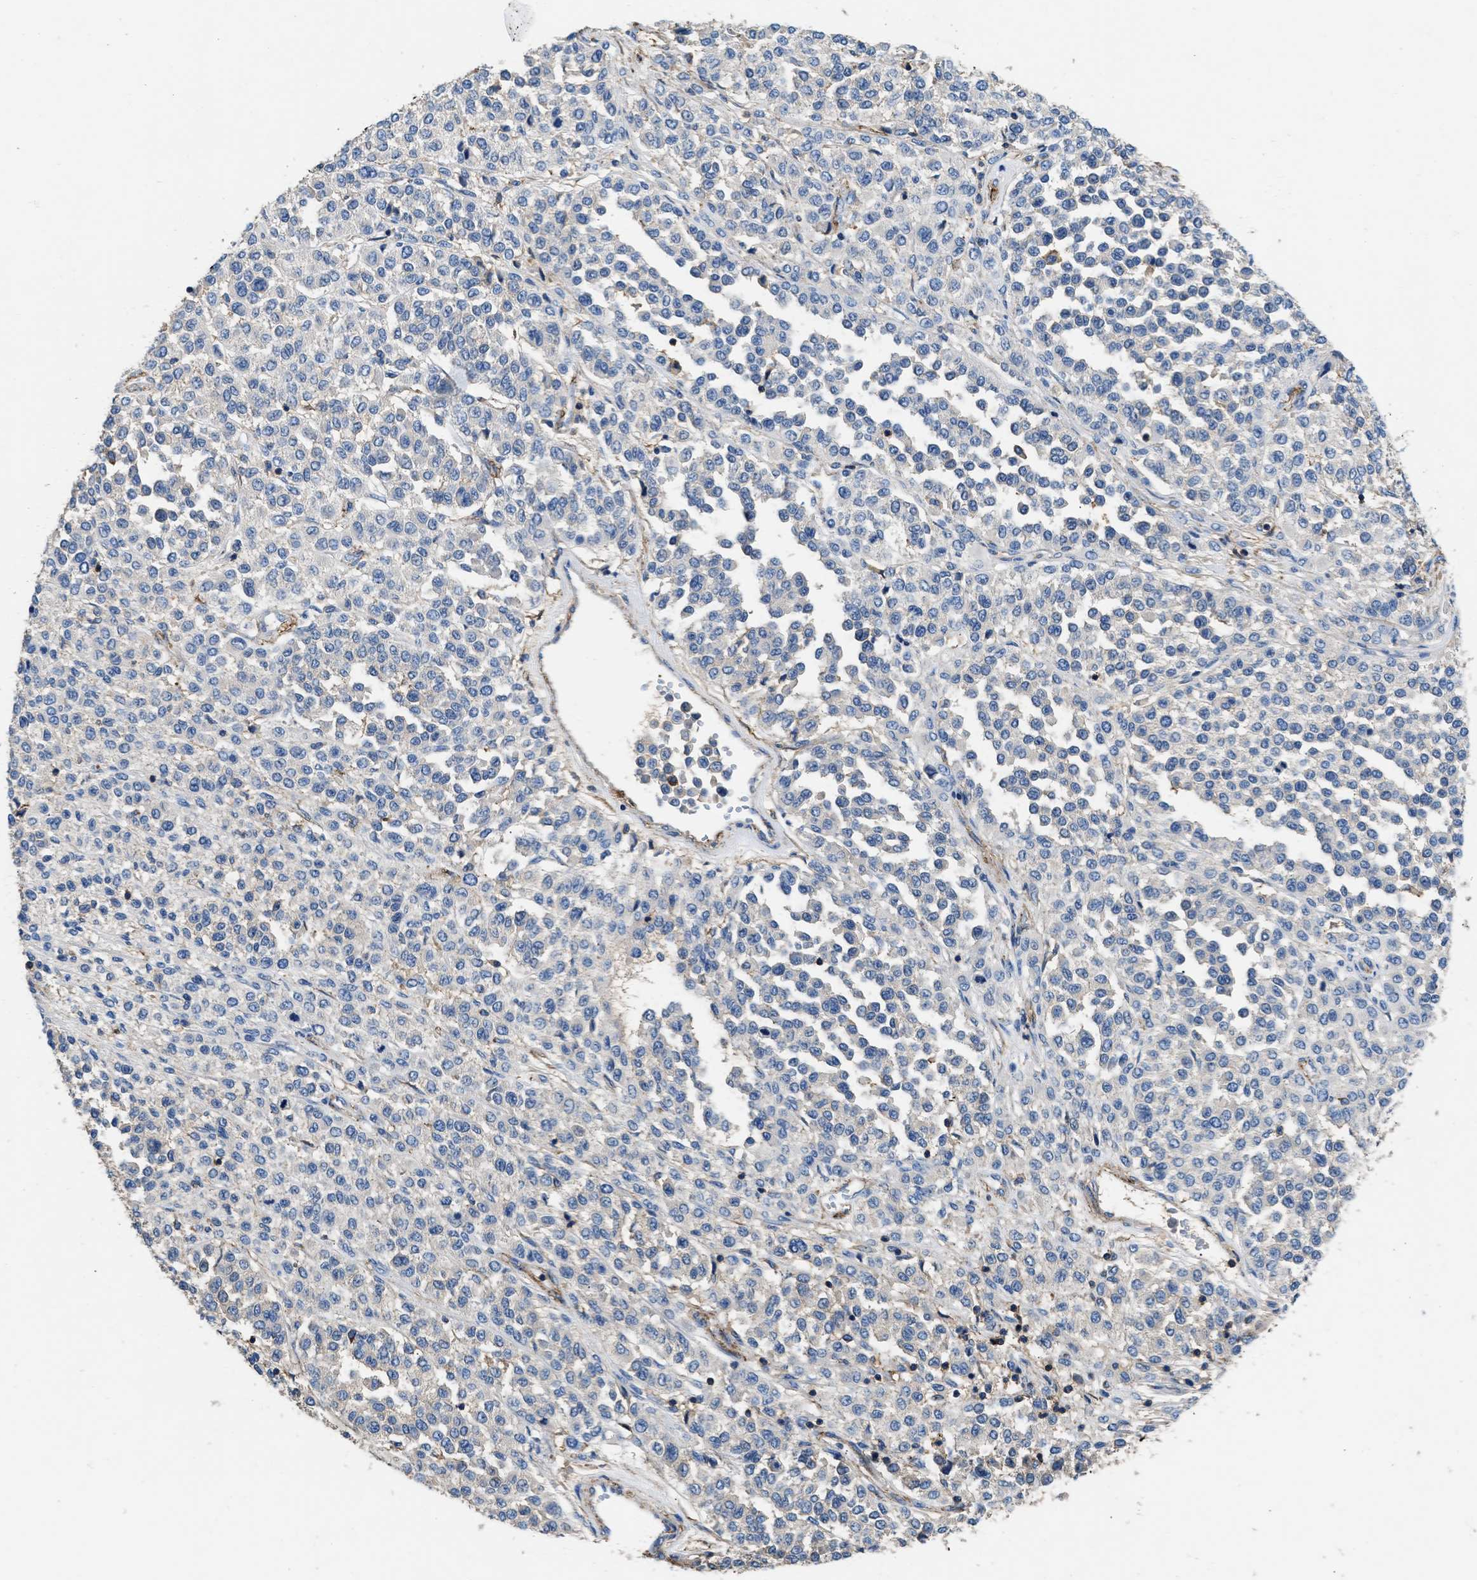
{"staining": {"intensity": "negative", "quantity": "none", "location": "none"}, "tissue": "melanoma", "cell_type": "Tumor cells", "image_type": "cancer", "snomed": [{"axis": "morphology", "description": "Malignant melanoma, Metastatic site"}, {"axis": "topography", "description": "Pancreas"}], "caption": "The photomicrograph reveals no staining of tumor cells in malignant melanoma (metastatic site).", "gene": "KCNQ4", "patient": {"sex": "female", "age": 30}}